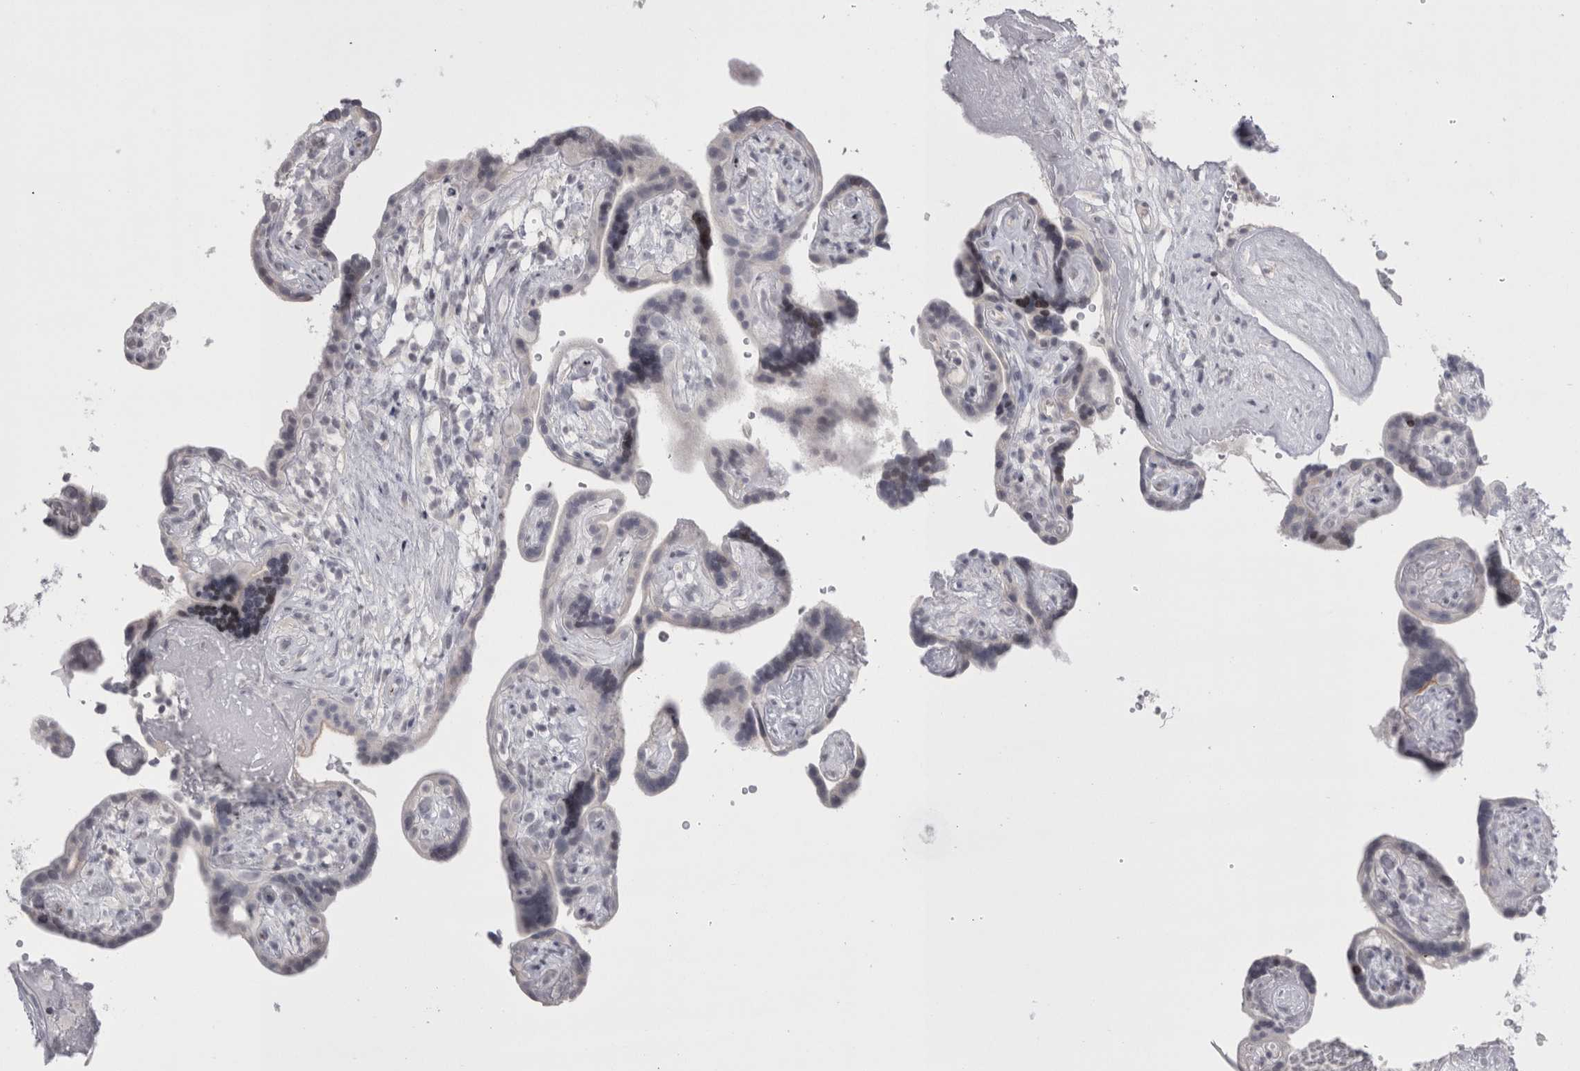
{"staining": {"intensity": "negative", "quantity": "none", "location": "none"}, "tissue": "placenta", "cell_type": "Decidual cells", "image_type": "normal", "snomed": [{"axis": "morphology", "description": "Normal tissue, NOS"}, {"axis": "topography", "description": "Placenta"}], "caption": "This is a image of immunohistochemistry (IHC) staining of unremarkable placenta, which shows no staining in decidual cells.", "gene": "FNDC8", "patient": {"sex": "female", "age": 30}}